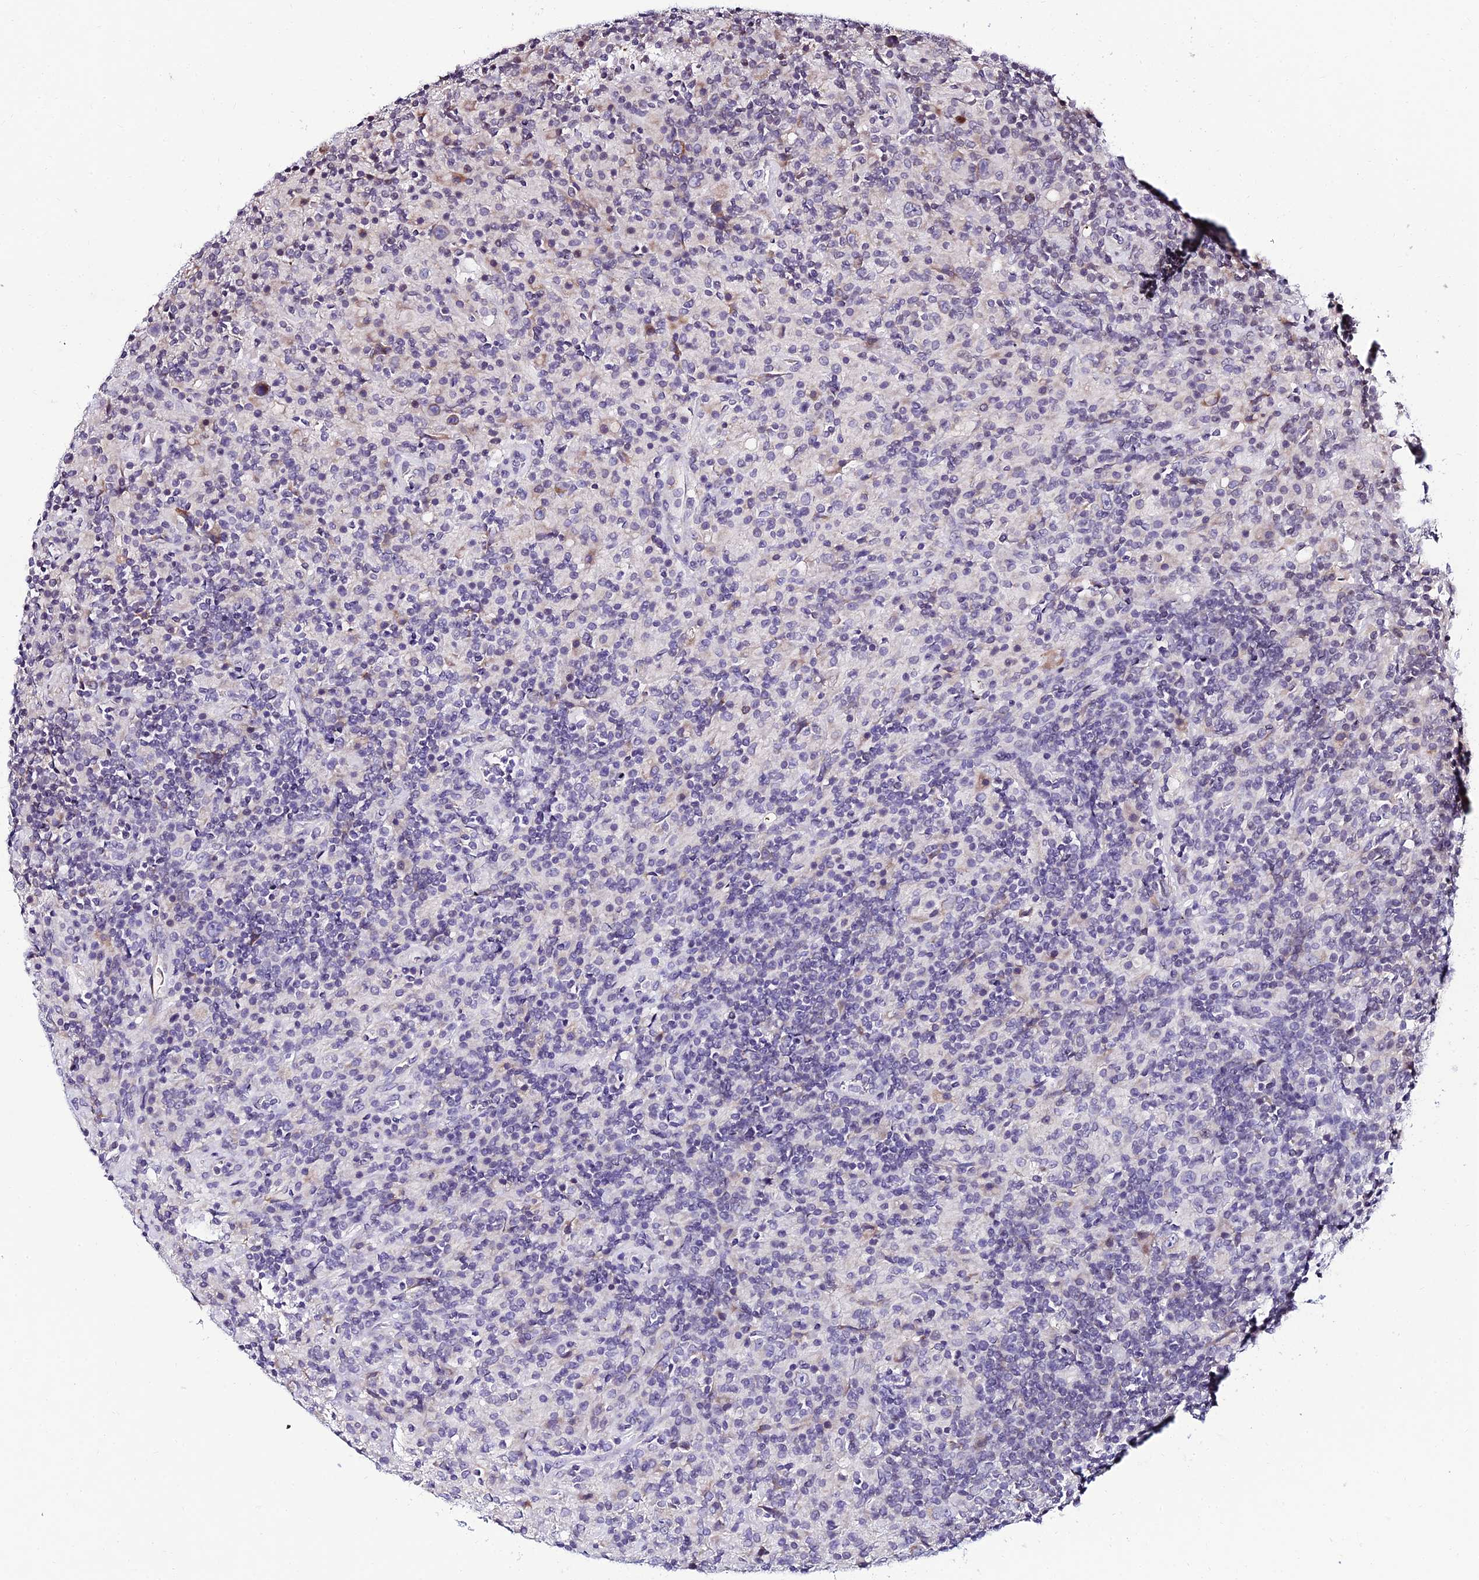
{"staining": {"intensity": "weak", "quantity": "<25%", "location": "cytoplasmic/membranous"}, "tissue": "lymphoma", "cell_type": "Tumor cells", "image_type": "cancer", "snomed": [{"axis": "morphology", "description": "Hodgkin's disease, NOS"}, {"axis": "topography", "description": "Lymph node"}], "caption": "Hodgkin's disease was stained to show a protein in brown. There is no significant staining in tumor cells.", "gene": "CDNF", "patient": {"sex": "male", "age": 70}}